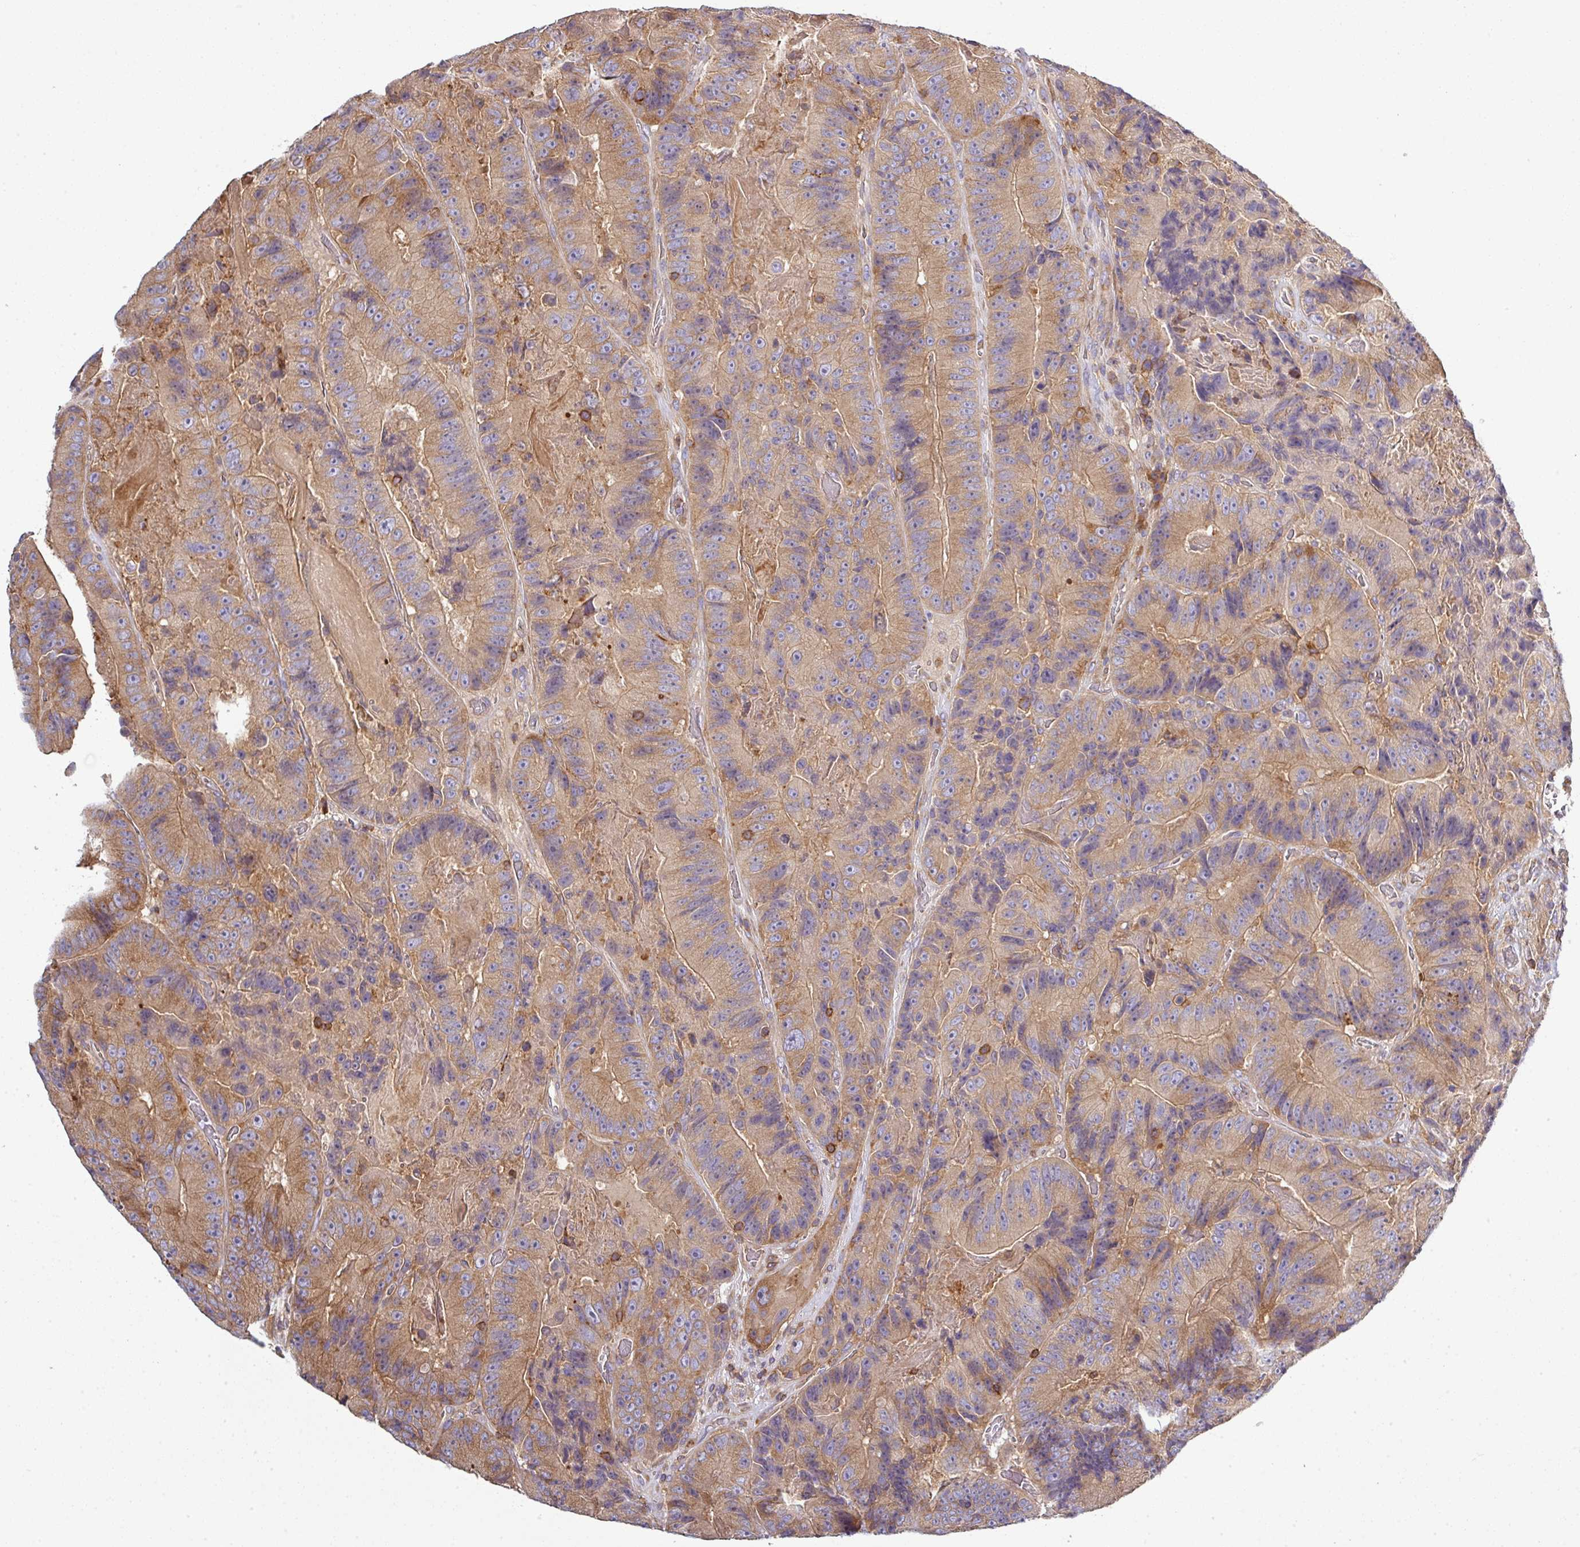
{"staining": {"intensity": "moderate", "quantity": ">75%", "location": "cytoplasmic/membranous"}, "tissue": "colorectal cancer", "cell_type": "Tumor cells", "image_type": "cancer", "snomed": [{"axis": "morphology", "description": "Adenocarcinoma, NOS"}, {"axis": "topography", "description": "Colon"}], "caption": "Immunohistochemical staining of human colorectal adenocarcinoma shows moderate cytoplasmic/membranous protein expression in approximately >75% of tumor cells.", "gene": "LRRC74B", "patient": {"sex": "female", "age": 86}}